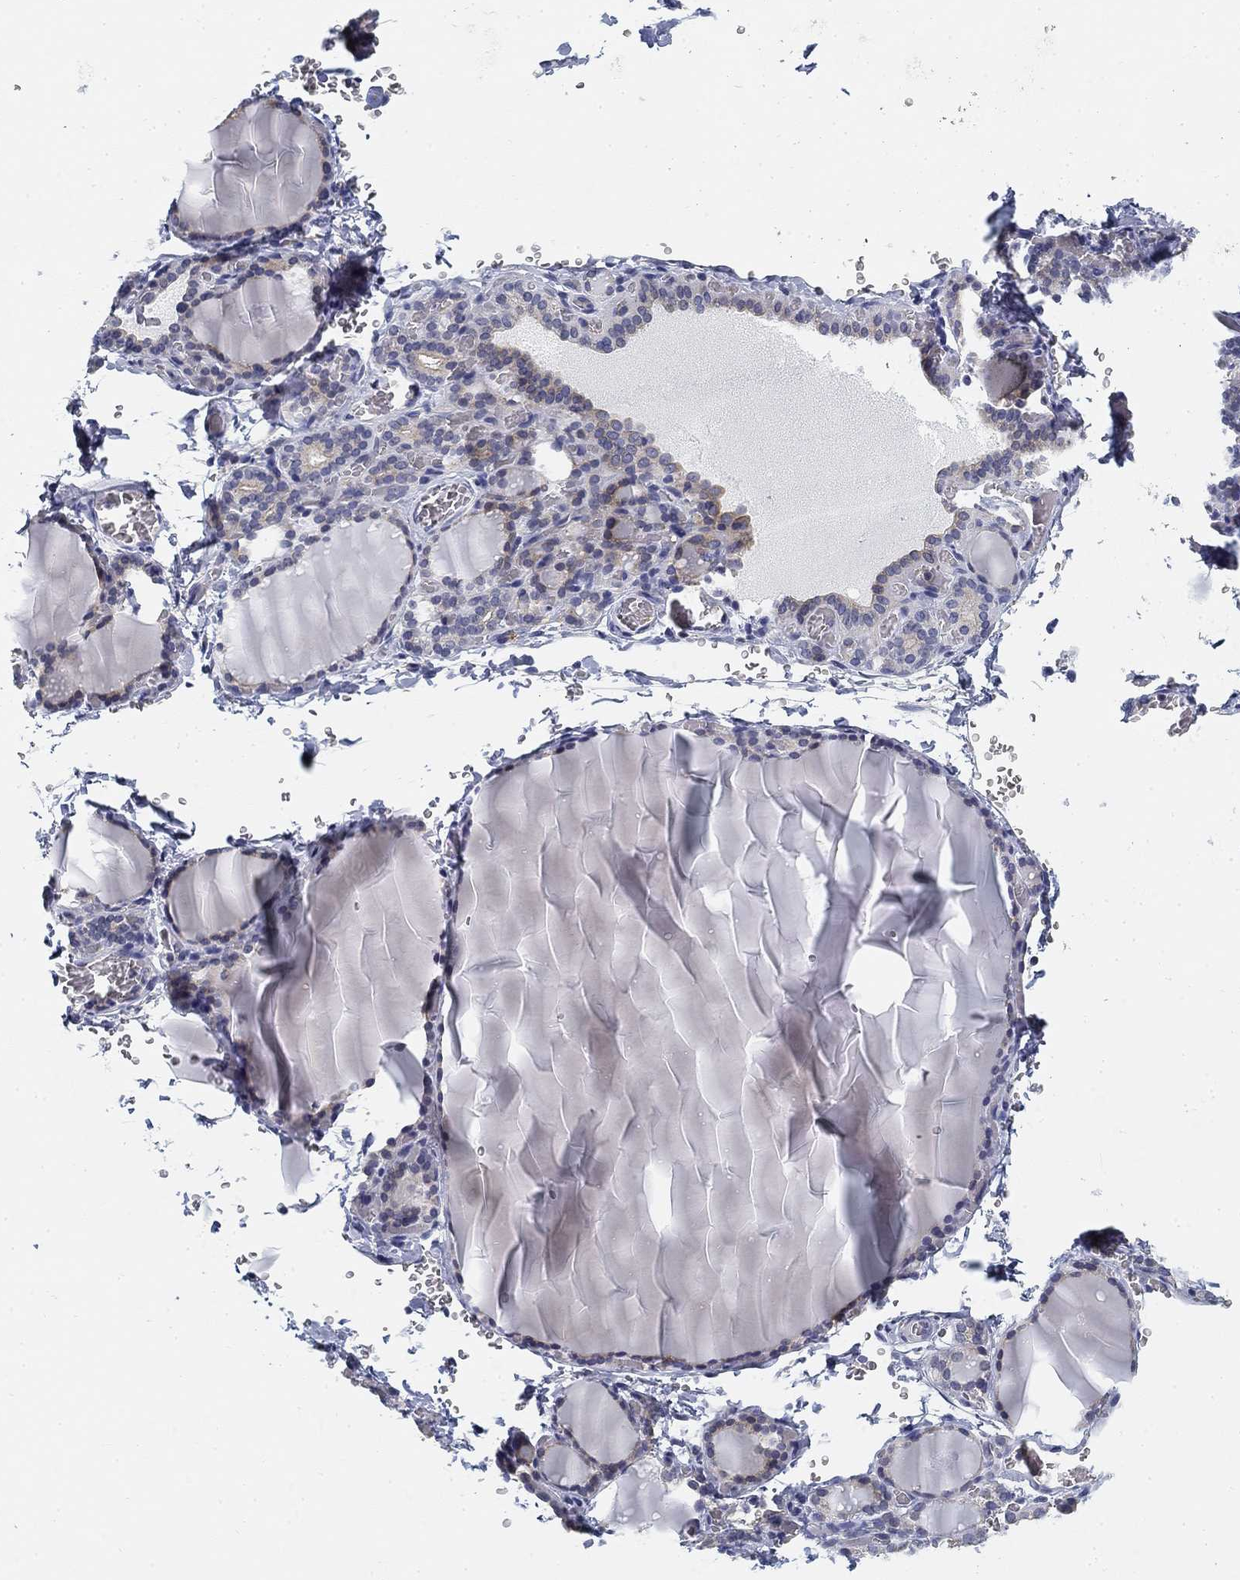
{"staining": {"intensity": "negative", "quantity": "none", "location": "none"}, "tissue": "thyroid gland", "cell_type": "Glandular cells", "image_type": "normal", "snomed": [{"axis": "morphology", "description": "Normal tissue, NOS"}, {"axis": "morphology", "description": "Hyperplasia, NOS"}, {"axis": "topography", "description": "Thyroid gland"}], "caption": "A high-resolution histopathology image shows IHC staining of unremarkable thyroid gland, which demonstrates no significant expression in glandular cells.", "gene": "SLC2A5", "patient": {"sex": "female", "age": 27}}